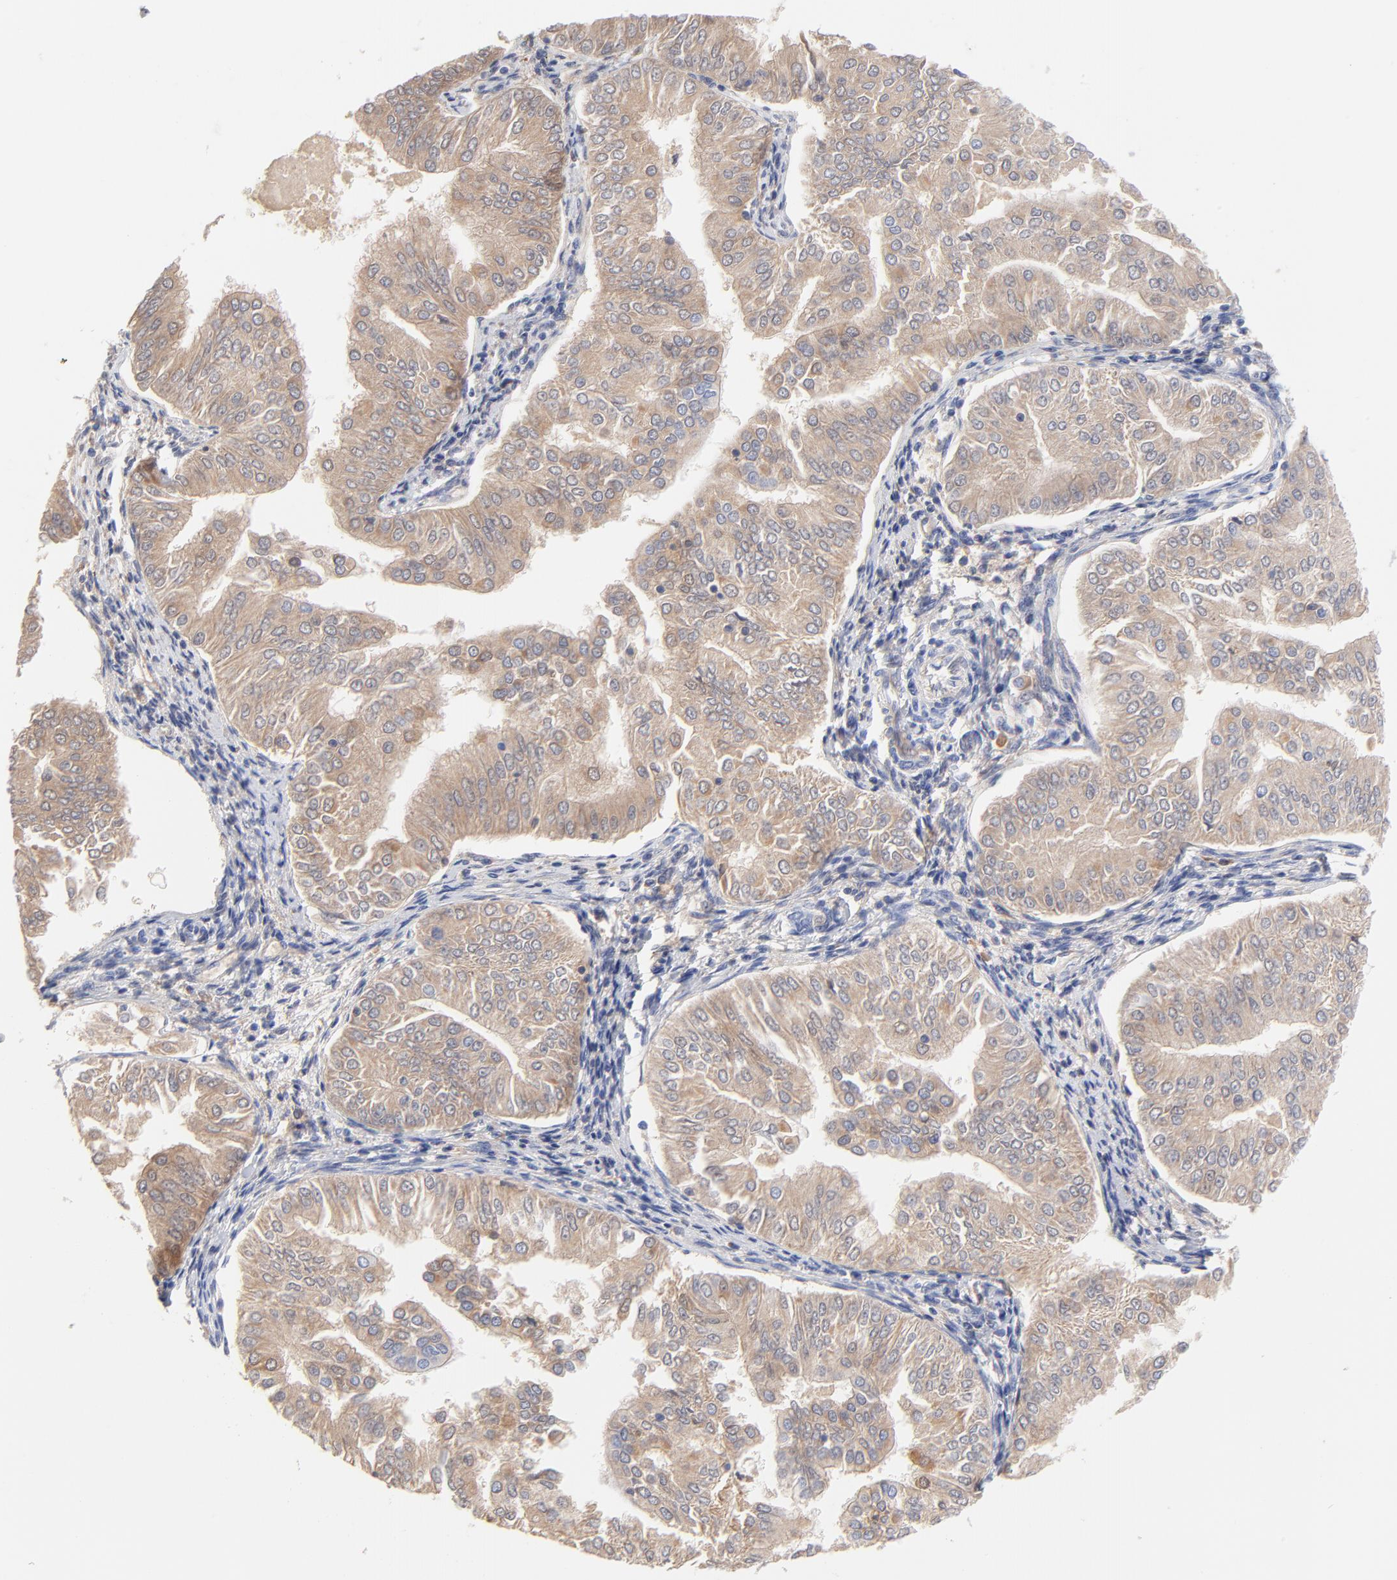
{"staining": {"intensity": "weak", "quantity": ">75%", "location": "cytoplasmic/membranous"}, "tissue": "endometrial cancer", "cell_type": "Tumor cells", "image_type": "cancer", "snomed": [{"axis": "morphology", "description": "Adenocarcinoma, NOS"}, {"axis": "topography", "description": "Endometrium"}], "caption": "Protein staining of adenocarcinoma (endometrial) tissue reveals weak cytoplasmic/membranous positivity in about >75% of tumor cells.", "gene": "IGLV3-10", "patient": {"sex": "female", "age": 53}}